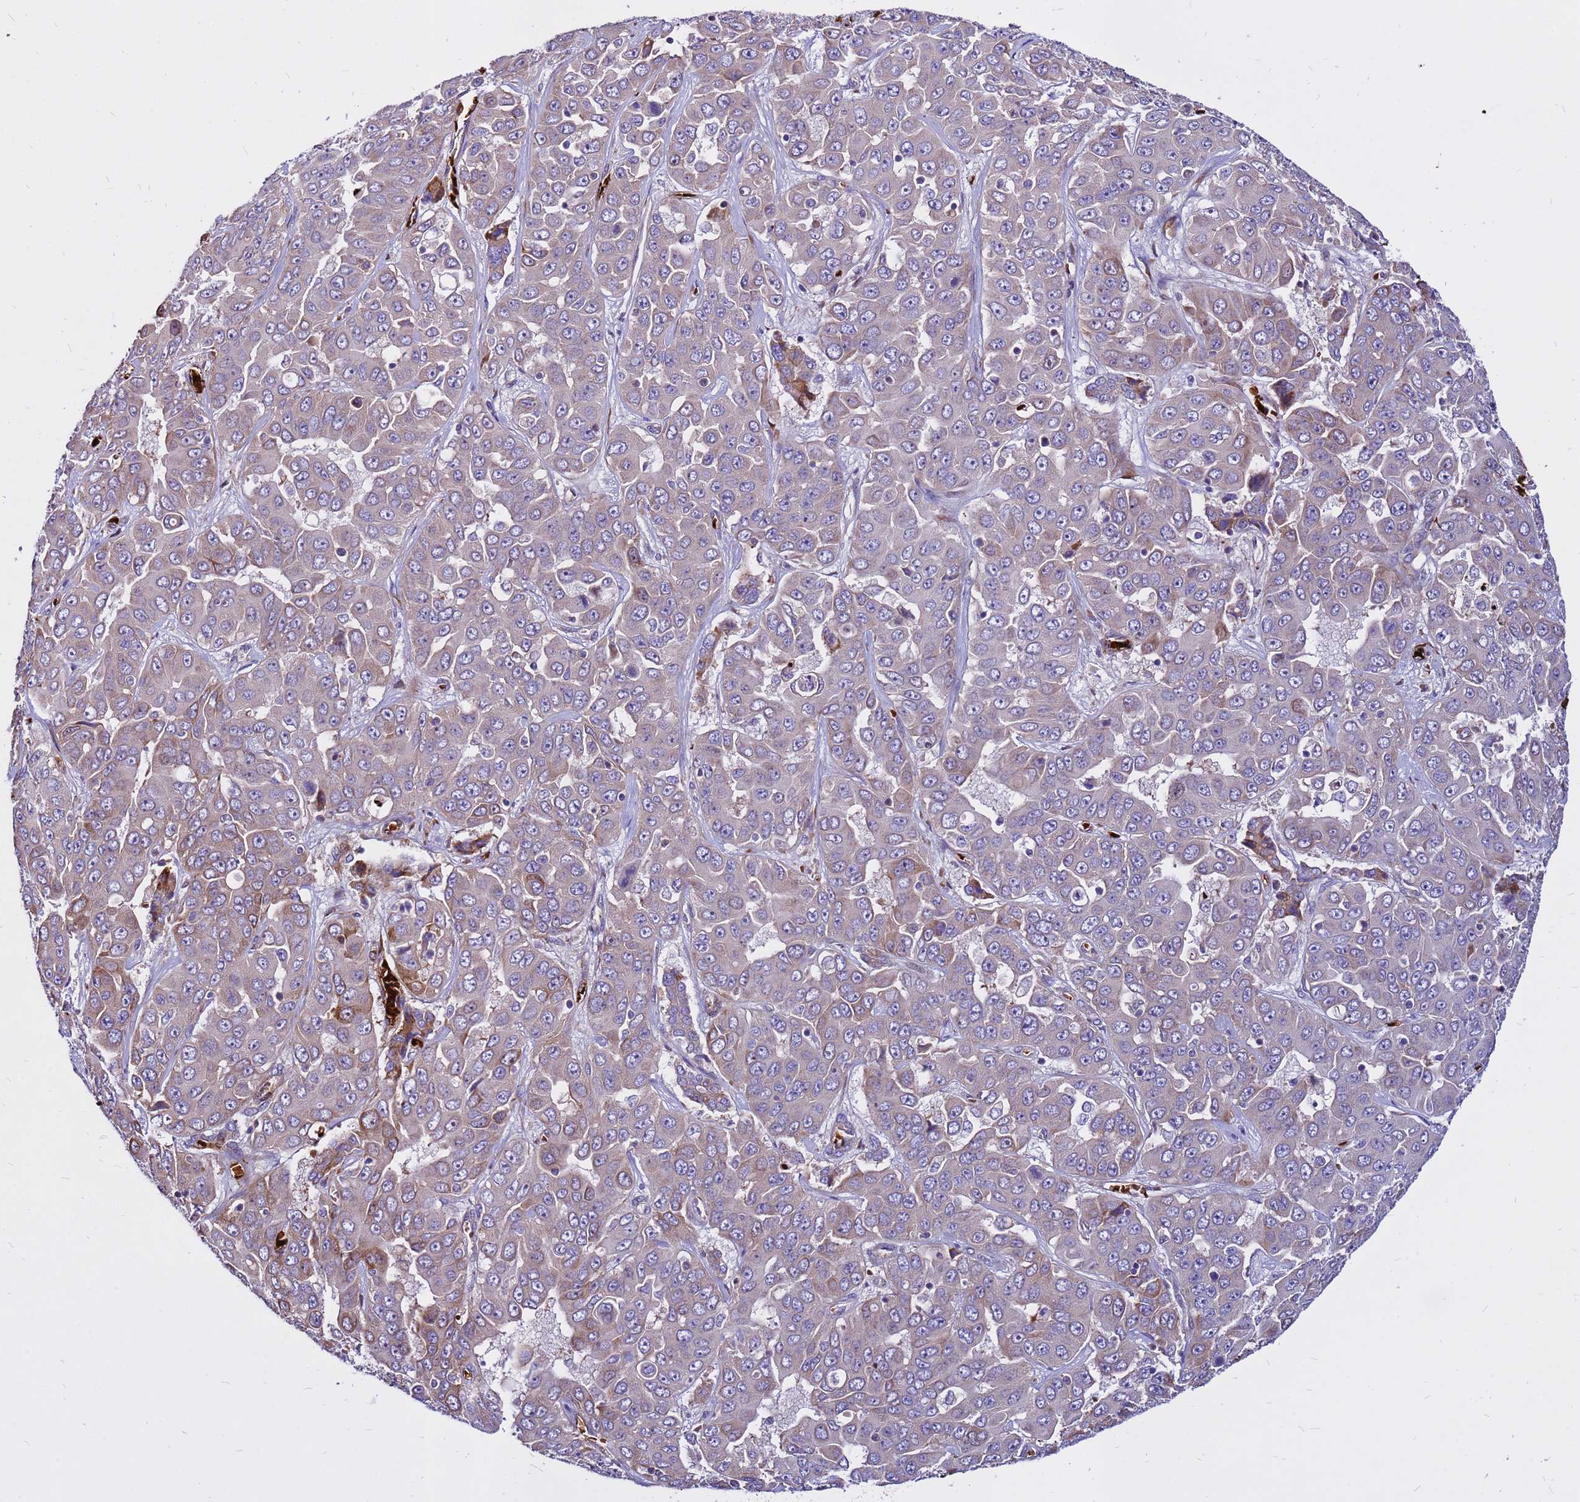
{"staining": {"intensity": "strong", "quantity": "<25%", "location": "cytoplasmic/membranous"}, "tissue": "liver cancer", "cell_type": "Tumor cells", "image_type": "cancer", "snomed": [{"axis": "morphology", "description": "Cholangiocarcinoma"}, {"axis": "topography", "description": "Liver"}], "caption": "Strong cytoplasmic/membranous expression is seen in about <25% of tumor cells in liver cholangiocarcinoma.", "gene": "ZNF669", "patient": {"sex": "female", "age": 52}}